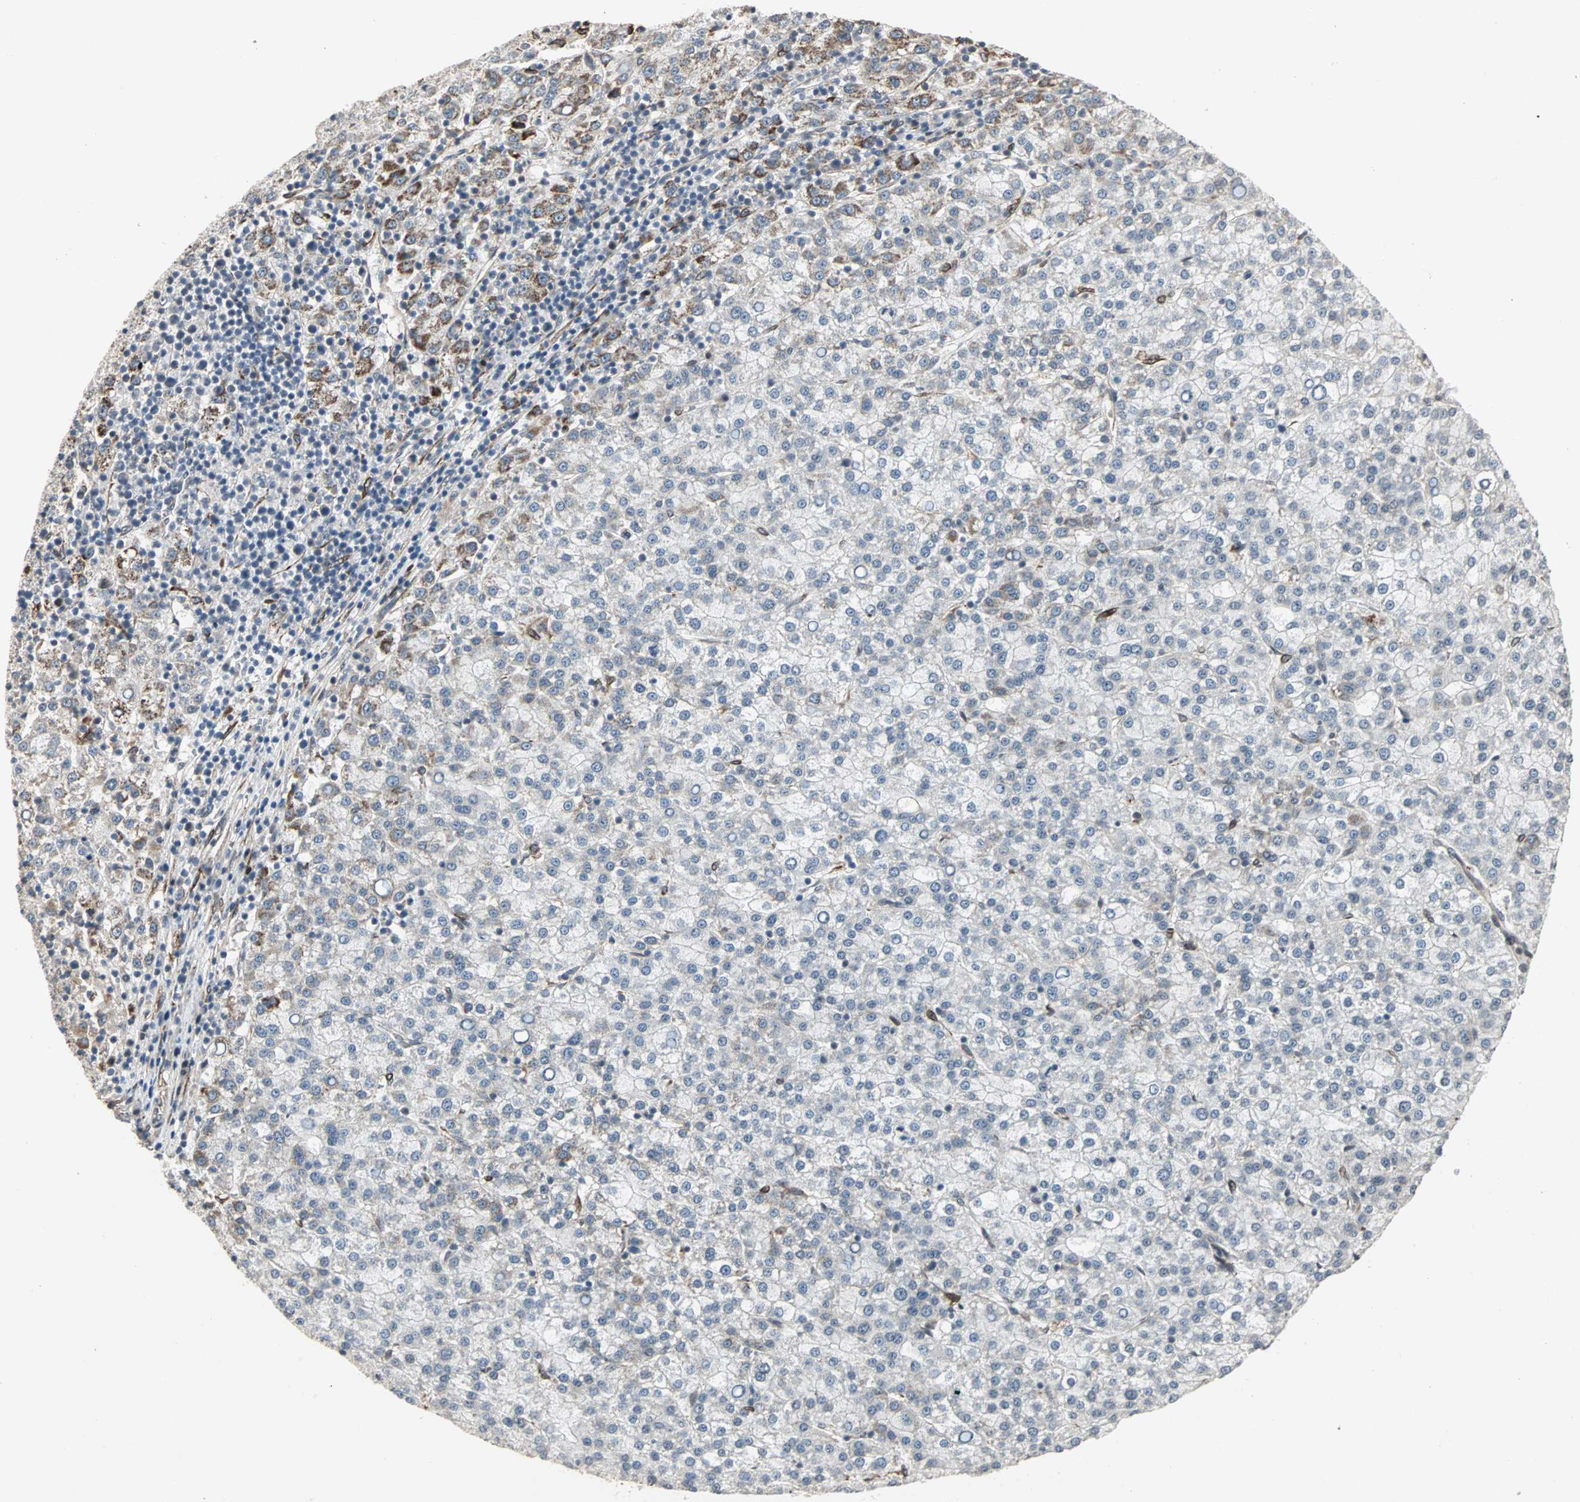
{"staining": {"intensity": "negative", "quantity": "none", "location": "none"}, "tissue": "liver cancer", "cell_type": "Tumor cells", "image_type": "cancer", "snomed": [{"axis": "morphology", "description": "Carcinoma, Hepatocellular, NOS"}, {"axis": "topography", "description": "Liver"}], "caption": "This is an immunohistochemistry photomicrograph of liver cancer. There is no positivity in tumor cells.", "gene": "TRPV4", "patient": {"sex": "female", "age": 58}}